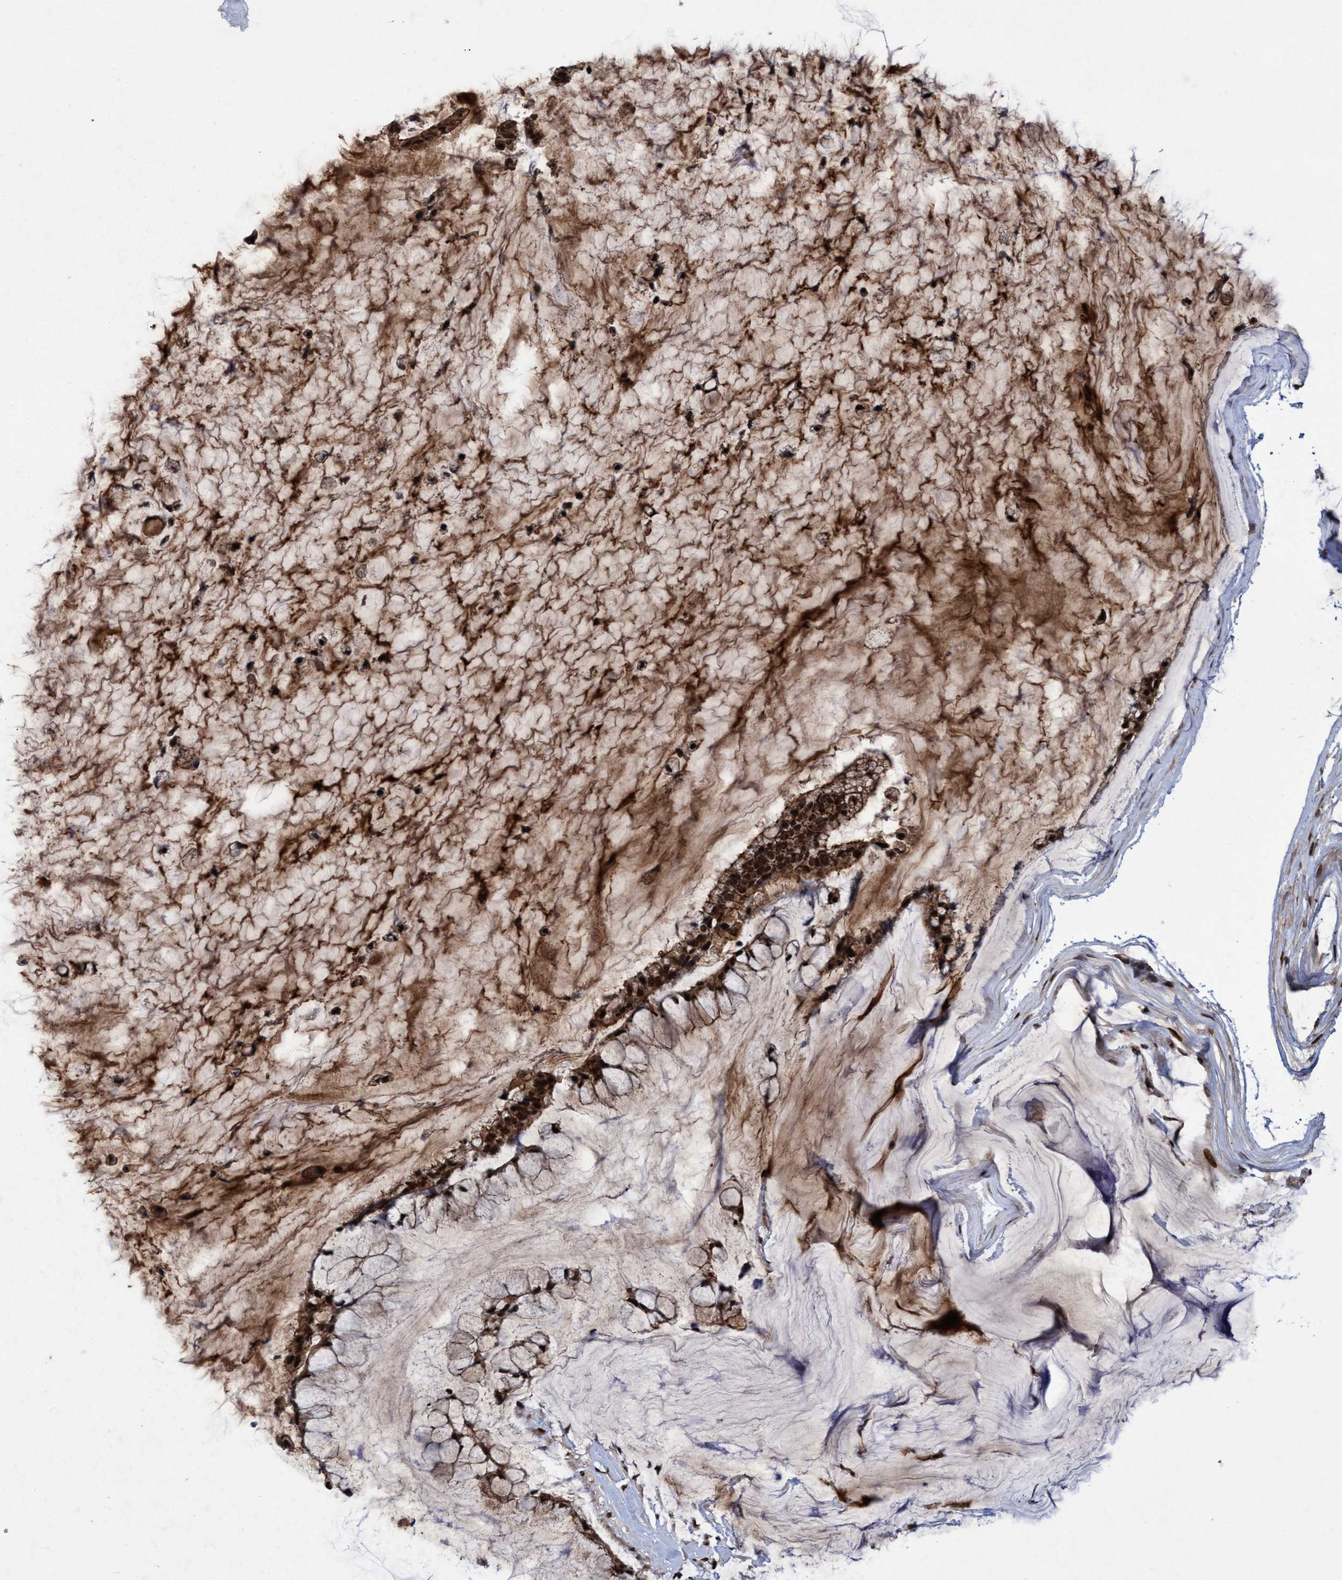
{"staining": {"intensity": "strong", "quantity": ">75%", "location": "cytoplasmic/membranous,nuclear"}, "tissue": "ovarian cancer", "cell_type": "Tumor cells", "image_type": "cancer", "snomed": [{"axis": "morphology", "description": "Cystadenocarcinoma, mucinous, NOS"}, {"axis": "topography", "description": "Ovary"}], "caption": "Tumor cells display high levels of strong cytoplasmic/membranous and nuclear staining in approximately >75% of cells in human mucinous cystadenocarcinoma (ovarian). The staining is performed using DAB (3,3'-diaminobenzidine) brown chromogen to label protein expression. The nuclei are counter-stained blue using hematoxylin.", "gene": "GTF2F1", "patient": {"sex": "female", "age": 39}}